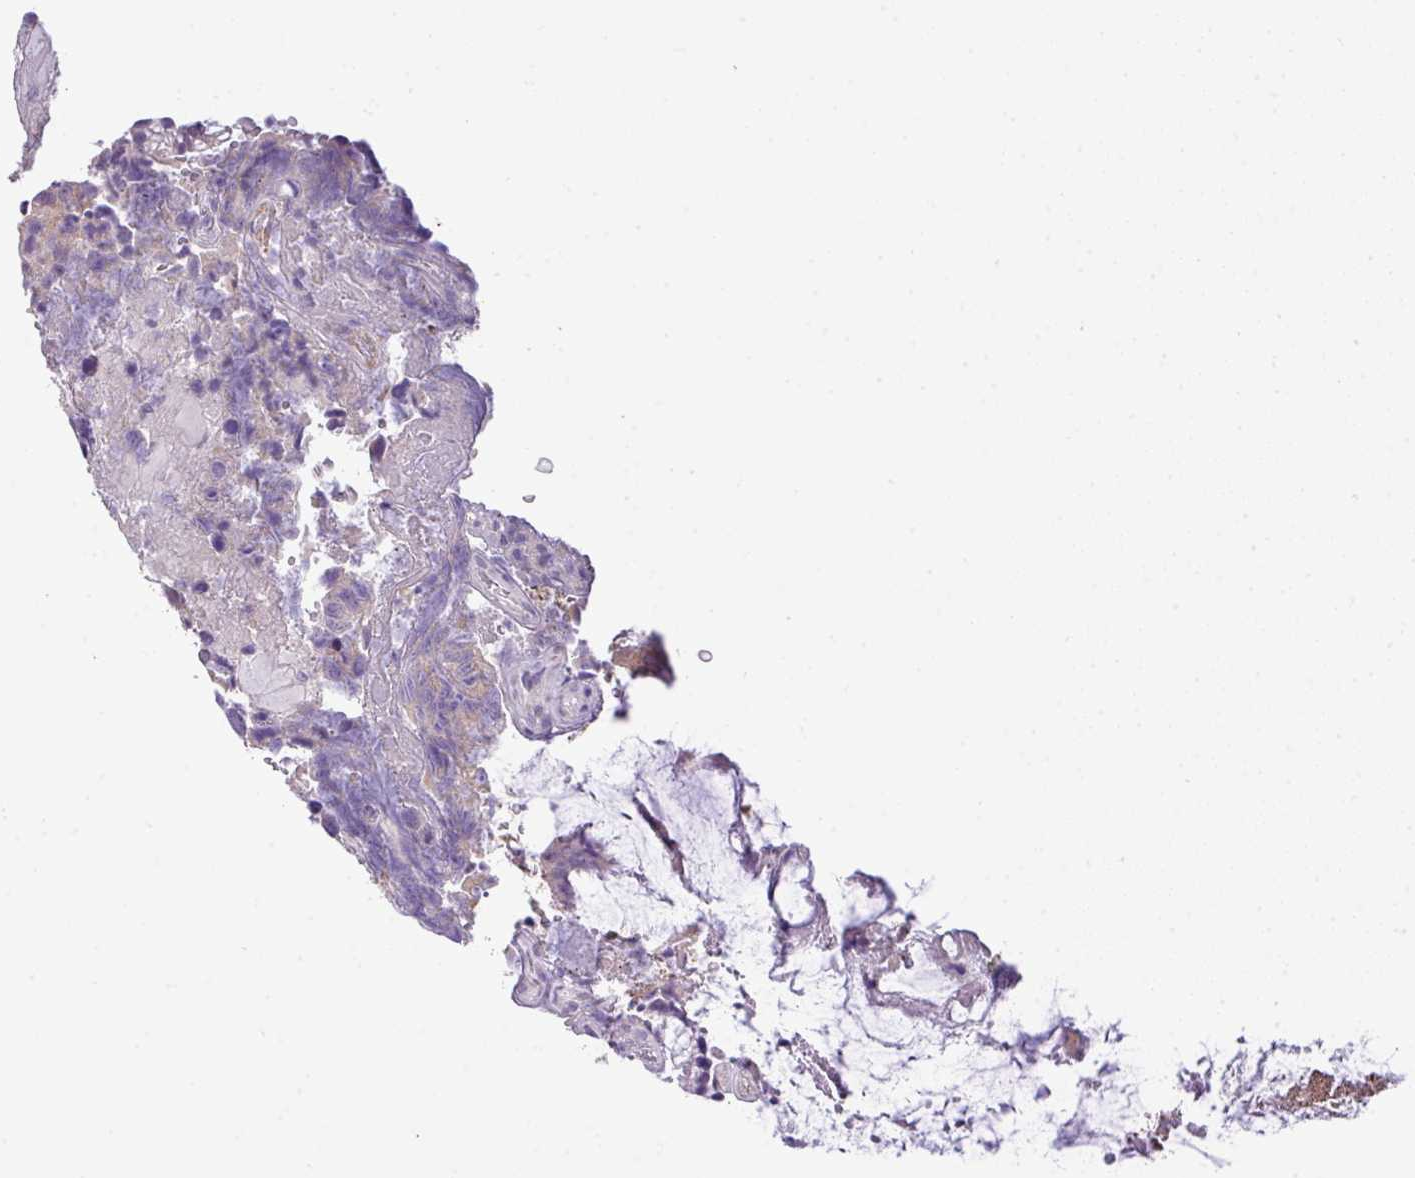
{"staining": {"intensity": "negative", "quantity": "none", "location": "none"}, "tissue": "colorectal cancer", "cell_type": "Tumor cells", "image_type": "cancer", "snomed": [{"axis": "morphology", "description": "Adenocarcinoma, NOS"}, {"axis": "topography", "description": "Colon"}], "caption": "Human colorectal adenocarcinoma stained for a protein using immunohistochemistry shows no expression in tumor cells.", "gene": "DIP2A", "patient": {"sex": "female", "age": 67}}